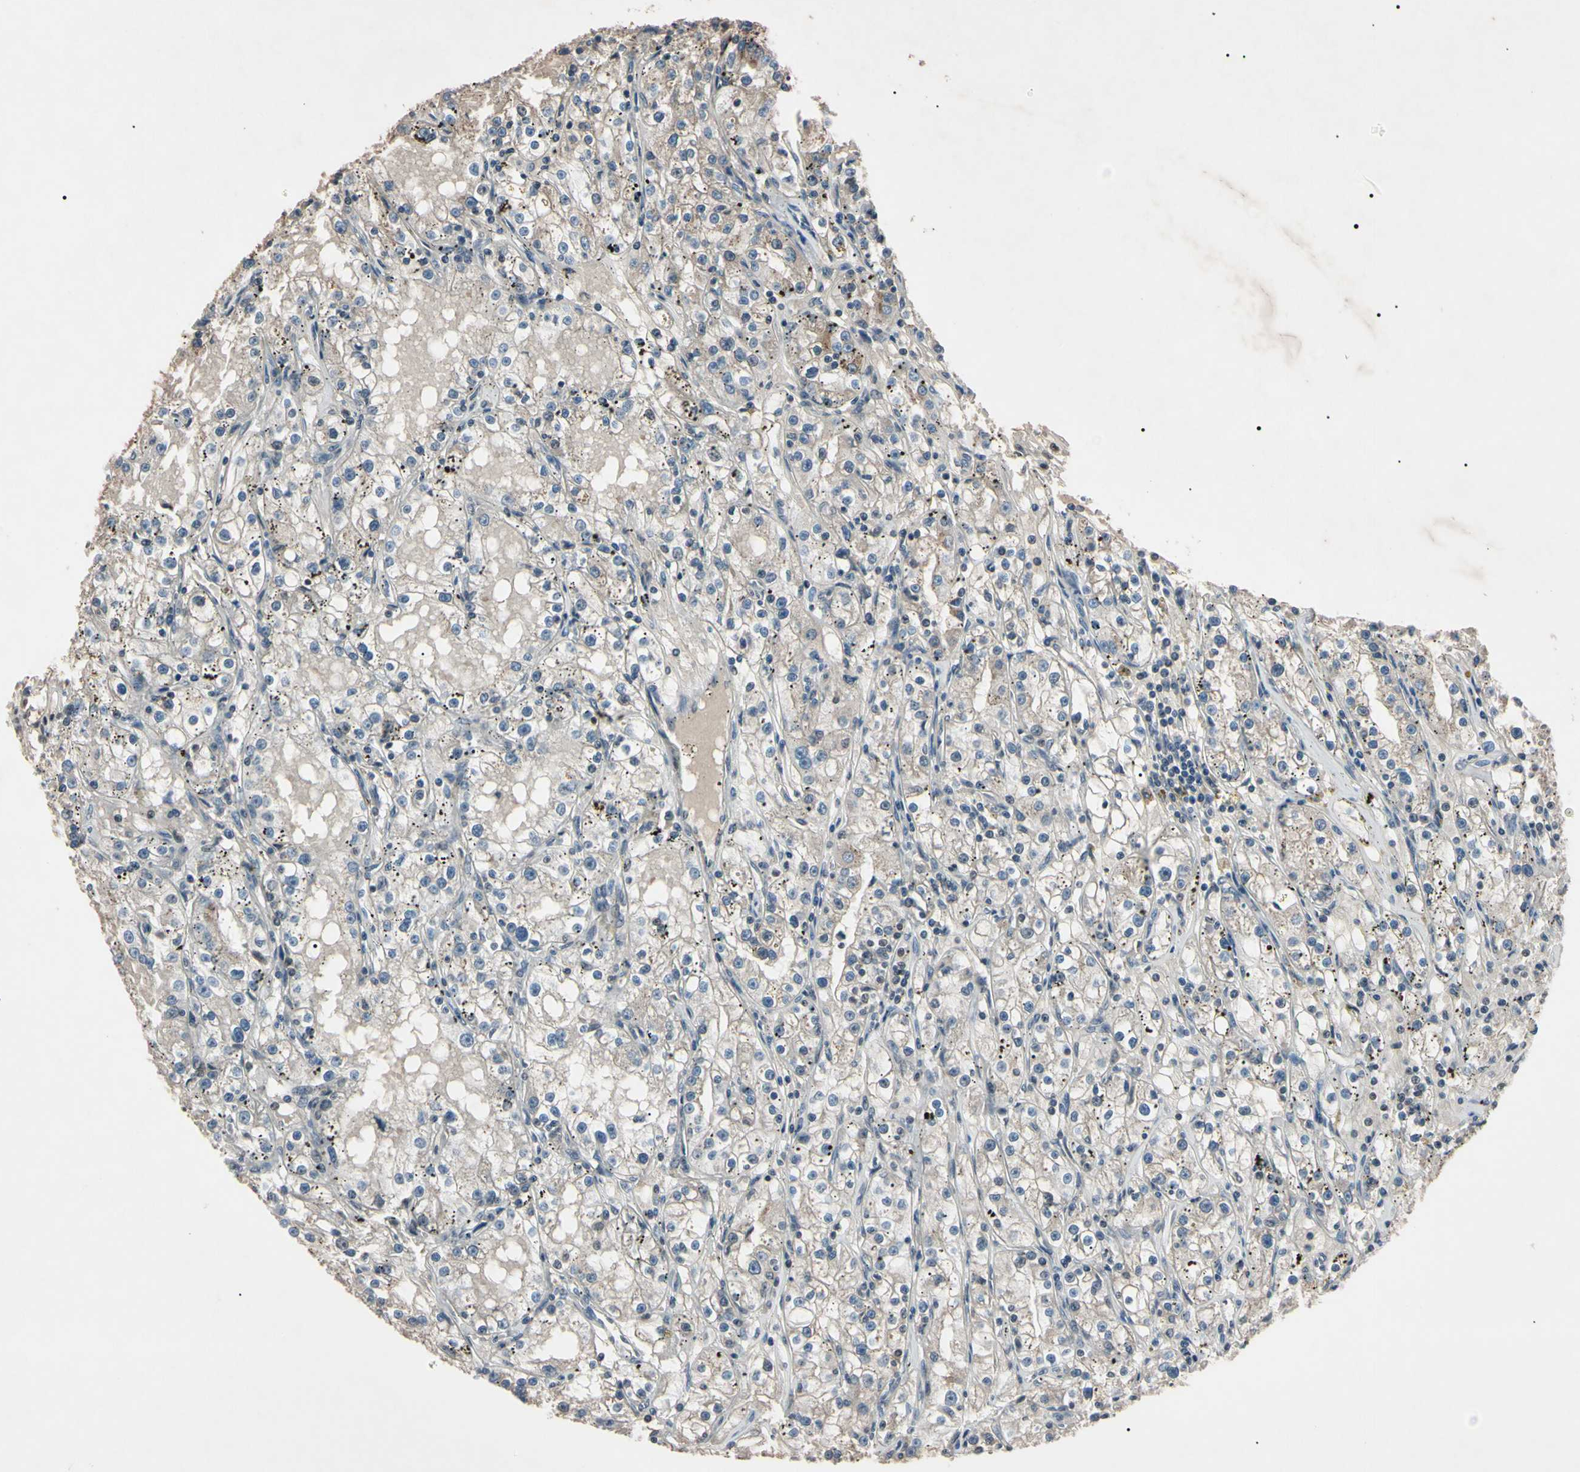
{"staining": {"intensity": "negative", "quantity": "none", "location": "none"}, "tissue": "renal cancer", "cell_type": "Tumor cells", "image_type": "cancer", "snomed": [{"axis": "morphology", "description": "Adenocarcinoma, NOS"}, {"axis": "topography", "description": "Kidney"}], "caption": "This is an immunohistochemistry image of human renal cancer. There is no expression in tumor cells.", "gene": "YY1", "patient": {"sex": "male", "age": 56}}